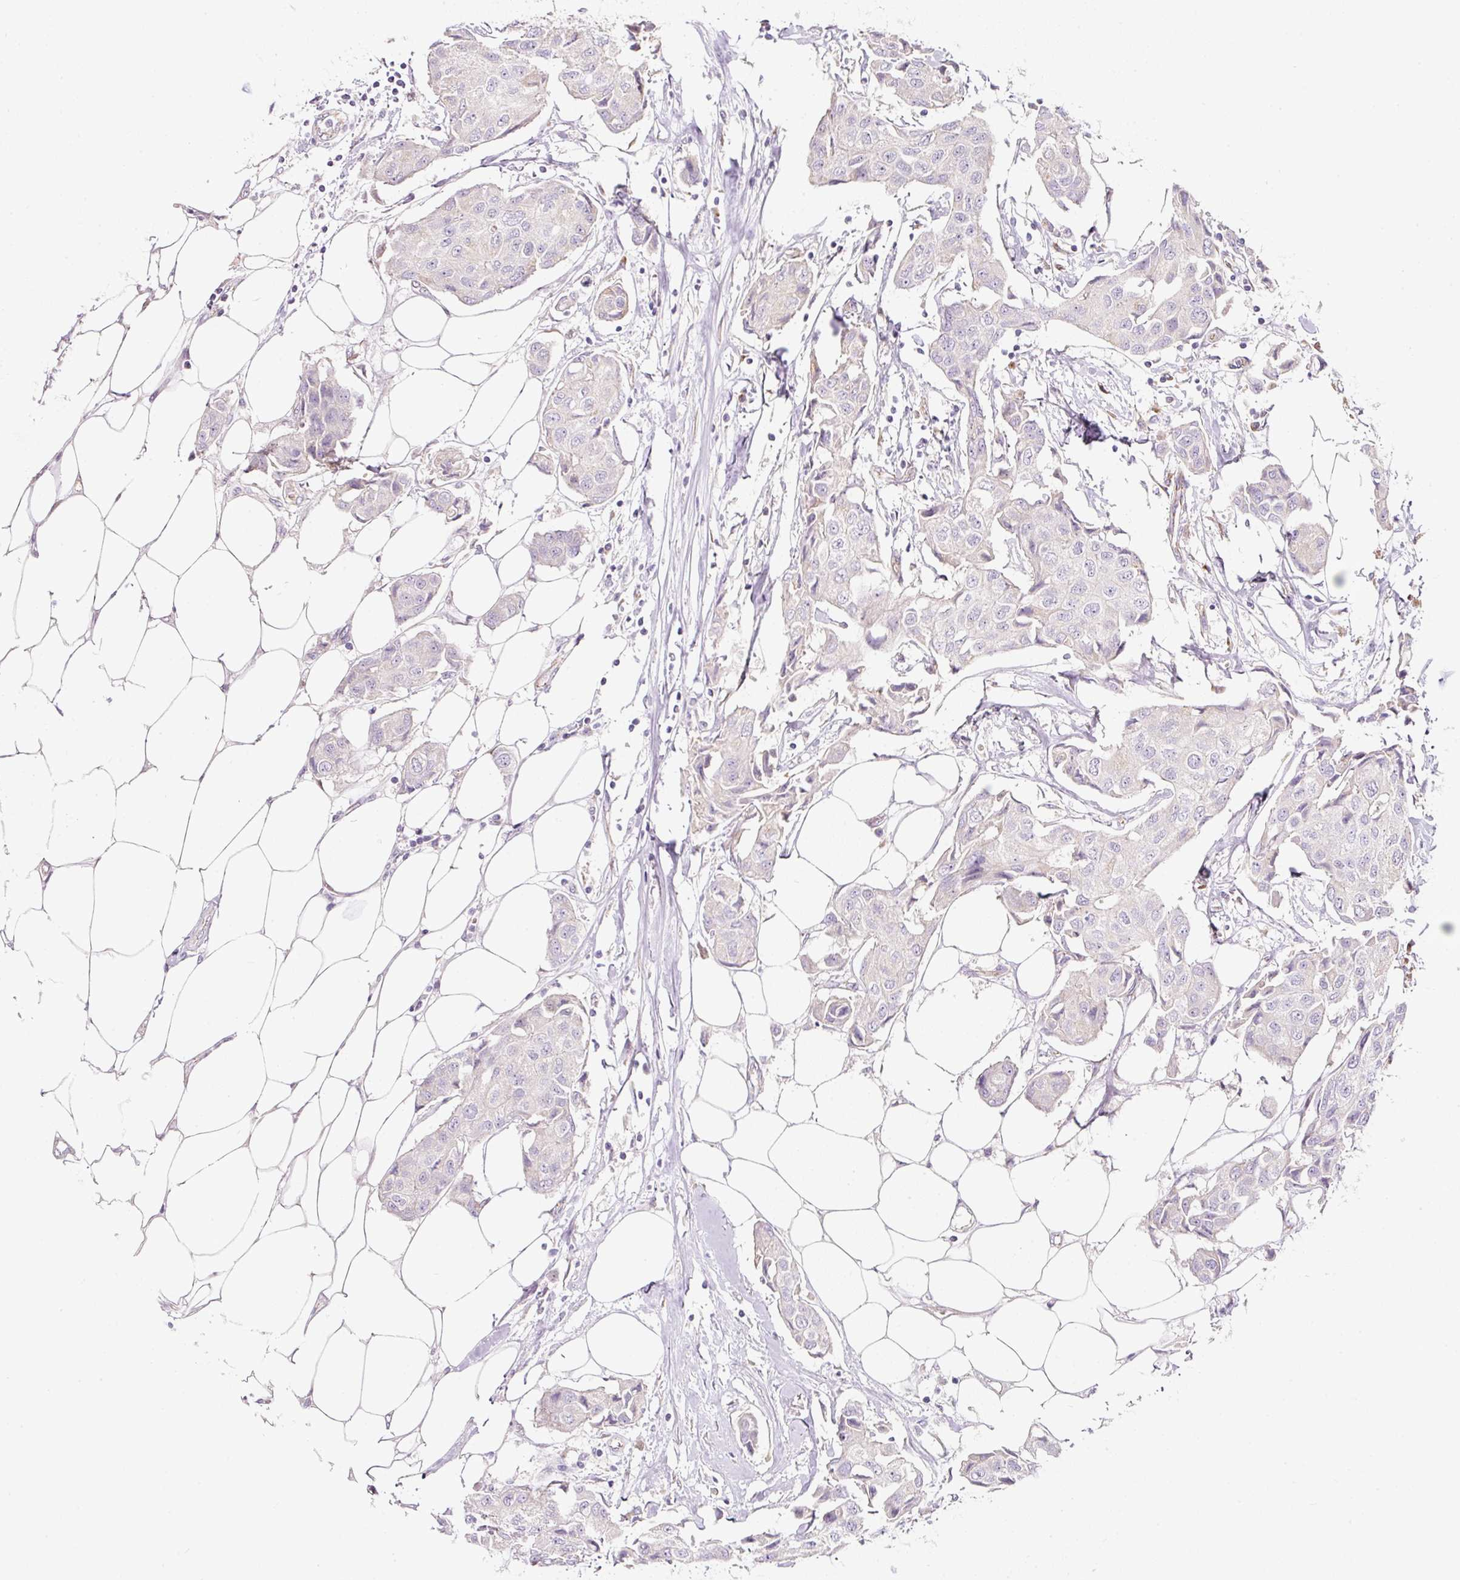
{"staining": {"intensity": "negative", "quantity": "none", "location": "none"}, "tissue": "breast cancer", "cell_type": "Tumor cells", "image_type": "cancer", "snomed": [{"axis": "morphology", "description": "Duct carcinoma"}, {"axis": "topography", "description": "Breast"}, {"axis": "topography", "description": "Lymph node"}], "caption": "Immunohistochemistry (IHC) micrograph of neoplastic tissue: human breast cancer (invasive ductal carcinoma) stained with DAB (3,3'-diaminobenzidine) reveals no significant protein expression in tumor cells.", "gene": "NBPF11", "patient": {"sex": "female", "age": 80}}